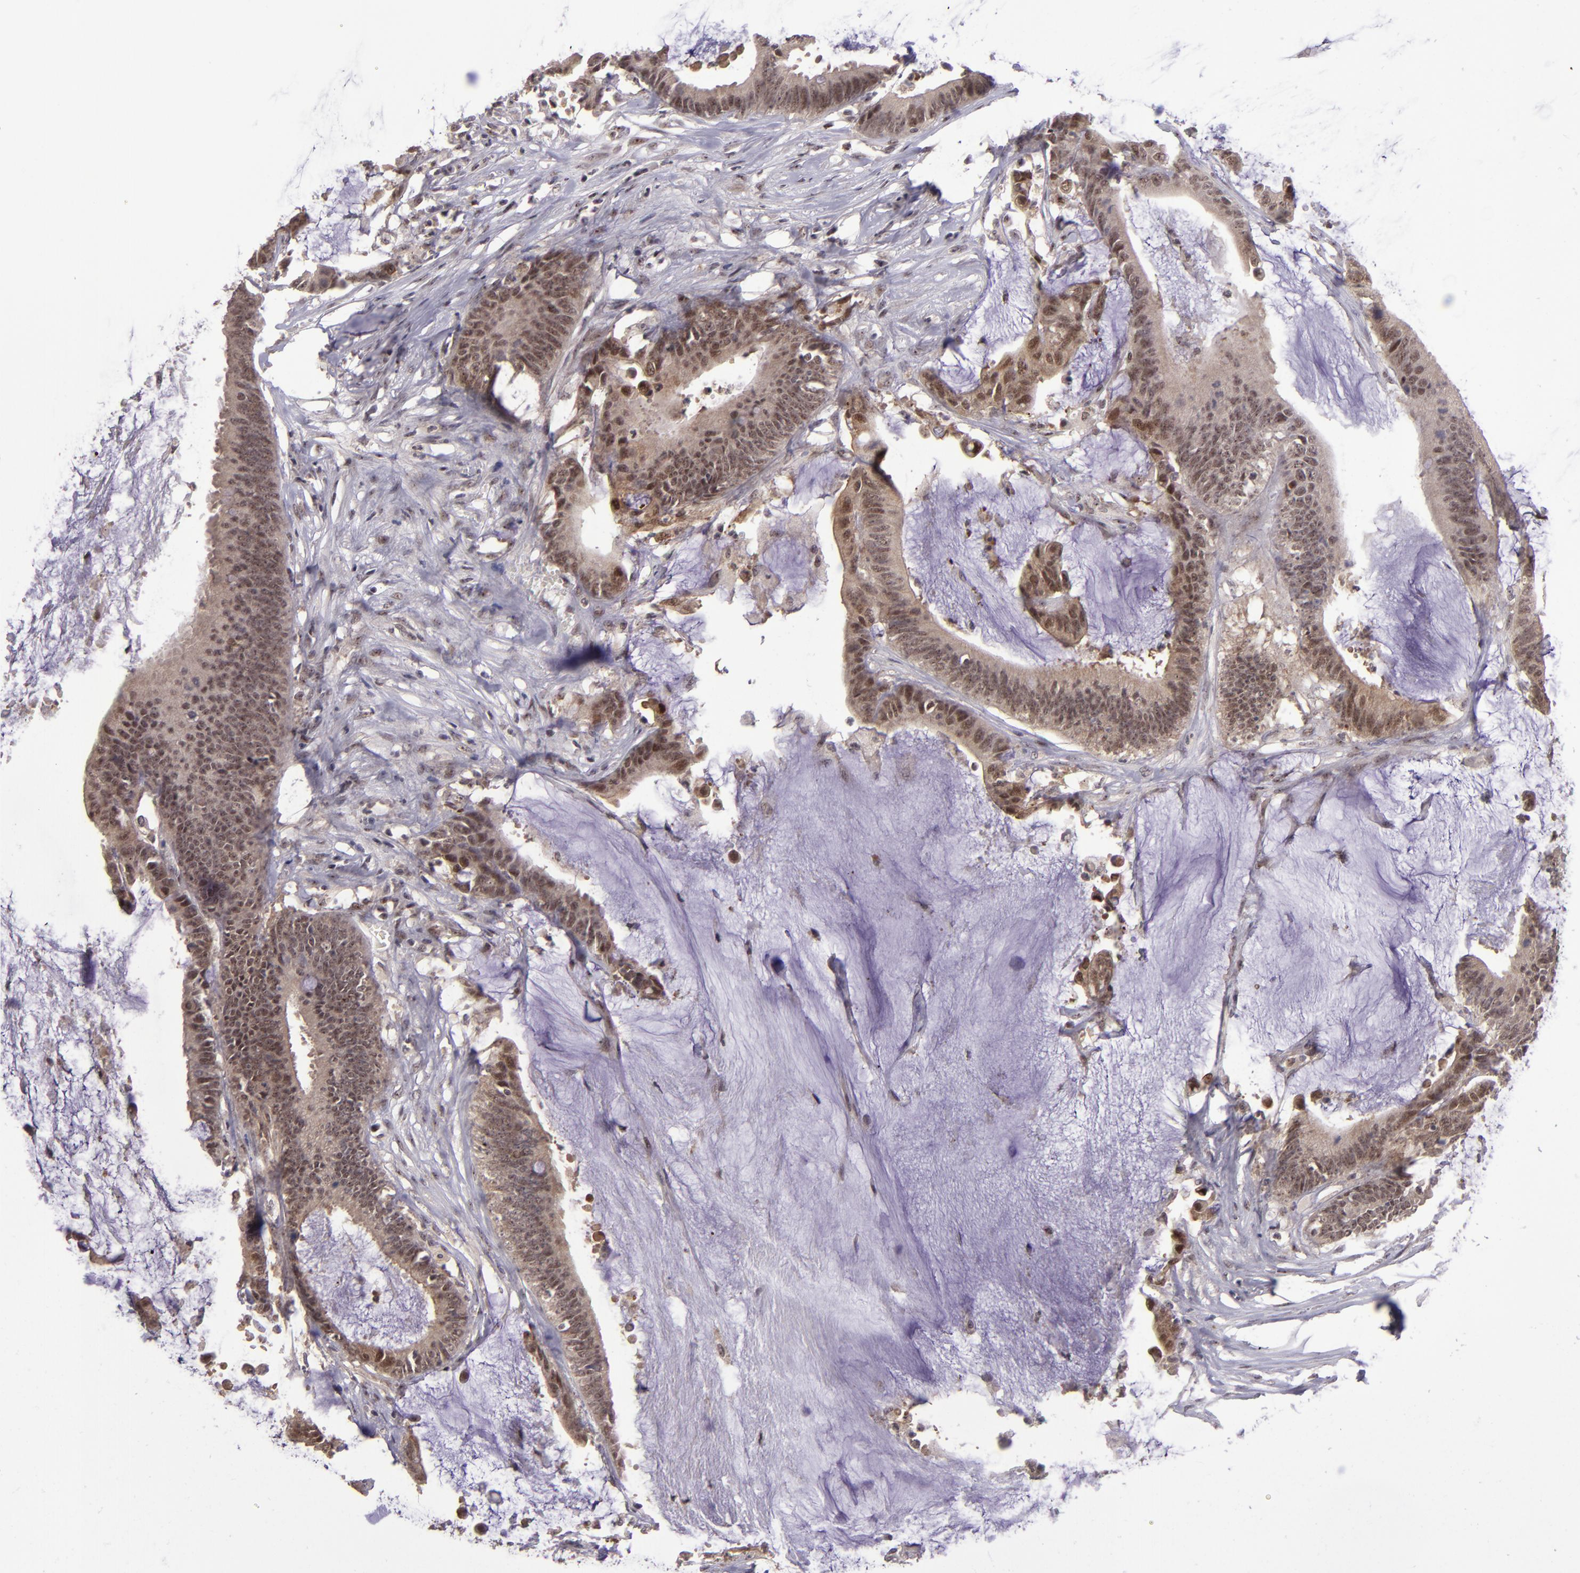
{"staining": {"intensity": "moderate", "quantity": ">75%", "location": "cytoplasmic/membranous,nuclear"}, "tissue": "colorectal cancer", "cell_type": "Tumor cells", "image_type": "cancer", "snomed": [{"axis": "morphology", "description": "Adenocarcinoma, NOS"}, {"axis": "topography", "description": "Rectum"}], "caption": "An IHC photomicrograph of neoplastic tissue is shown. Protein staining in brown labels moderate cytoplasmic/membranous and nuclear positivity in adenocarcinoma (colorectal) within tumor cells. The staining was performed using DAB (3,3'-diaminobenzidine) to visualize the protein expression in brown, while the nuclei were stained in blue with hematoxylin (Magnification: 20x).", "gene": "PCNX4", "patient": {"sex": "female", "age": 66}}